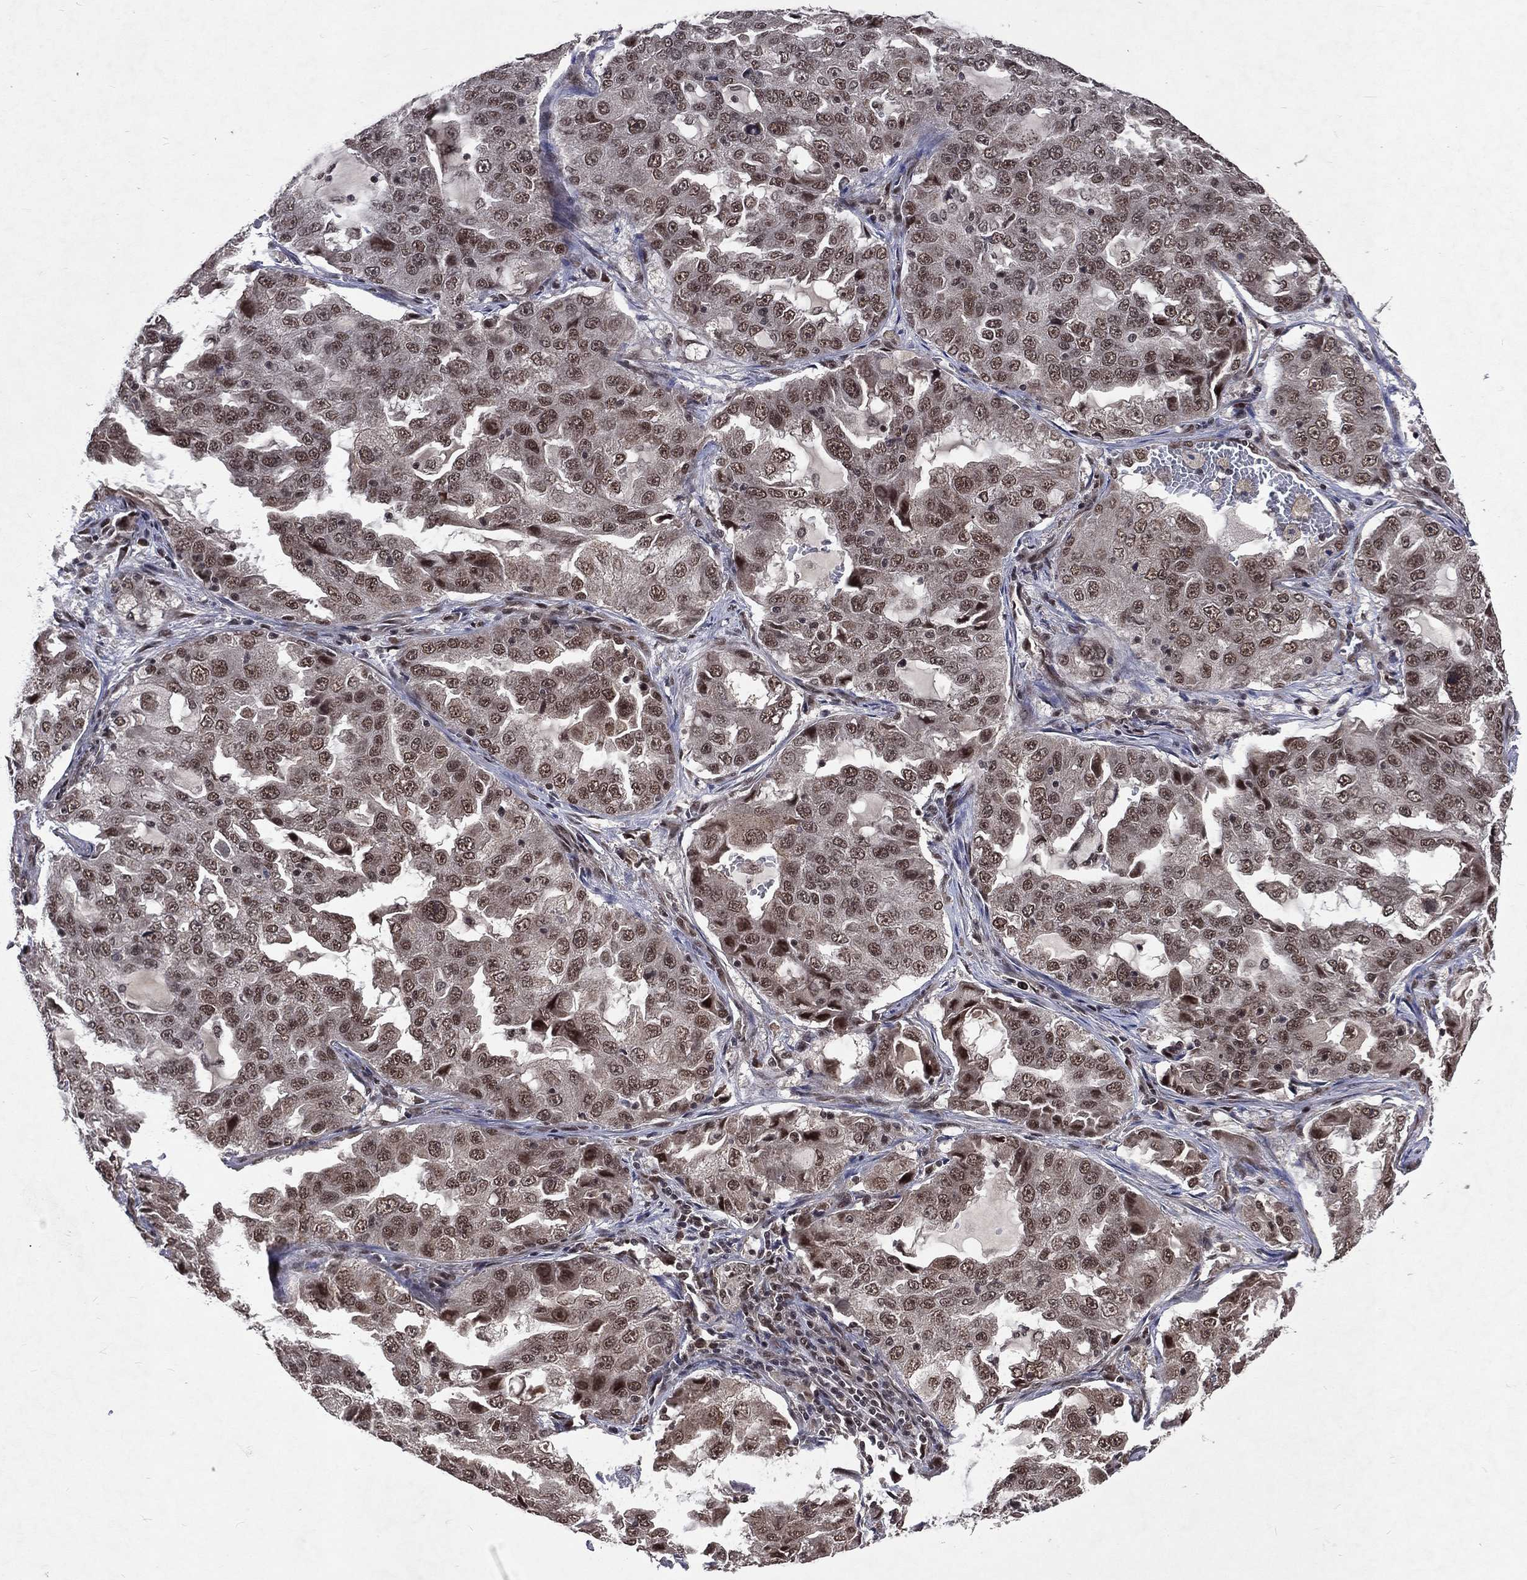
{"staining": {"intensity": "moderate", "quantity": ">75%", "location": "nuclear"}, "tissue": "lung cancer", "cell_type": "Tumor cells", "image_type": "cancer", "snomed": [{"axis": "morphology", "description": "Adenocarcinoma, NOS"}, {"axis": "topography", "description": "Lung"}], "caption": "Protein staining of lung cancer (adenocarcinoma) tissue reveals moderate nuclear expression in about >75% of tumor cells.", "gene": "DMAP1", "patient": {"sex": "female", "age": 61}}